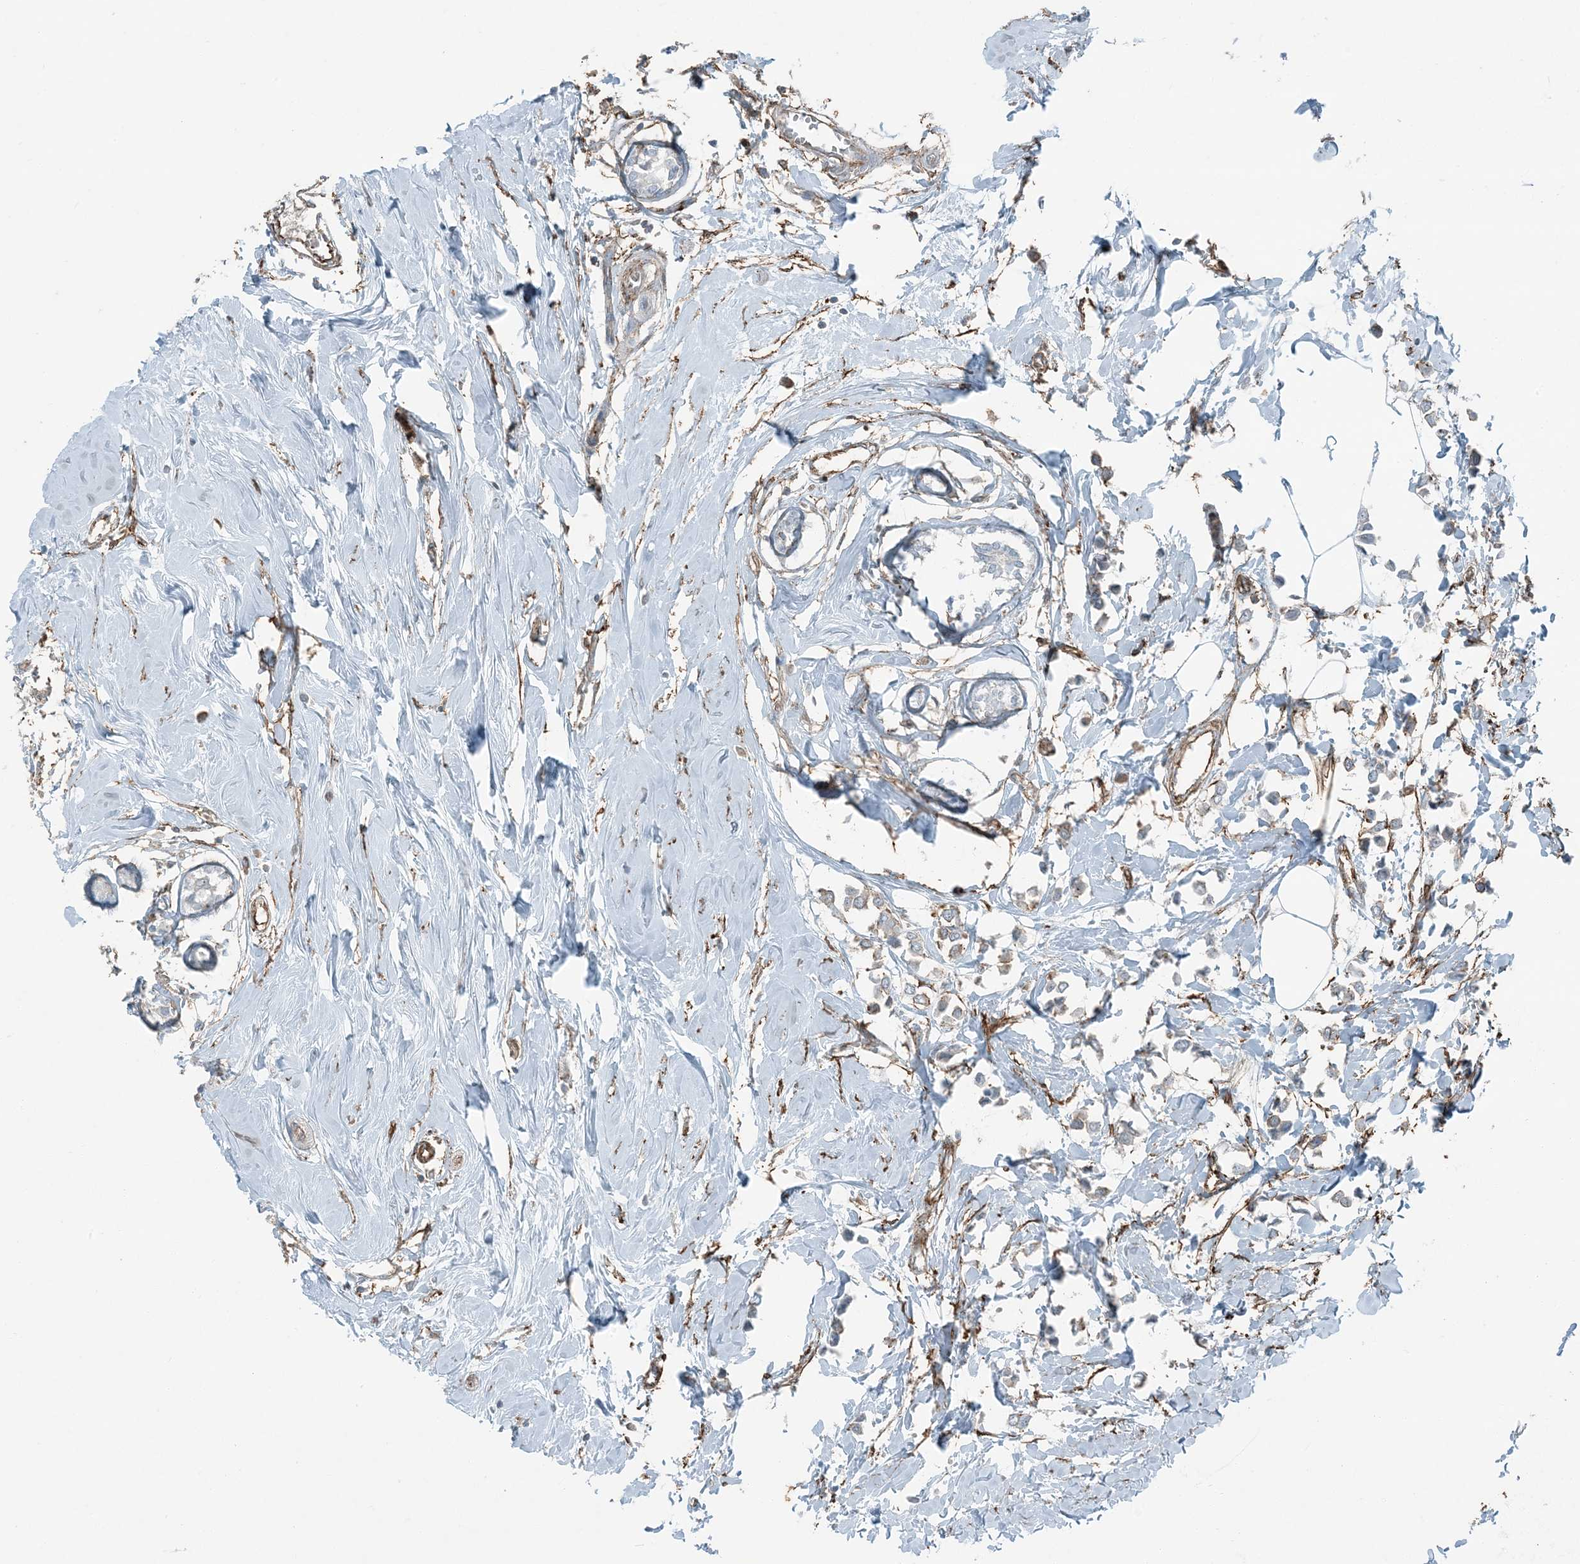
{"staining": {"intensity": "negative", "quantity": "none", "location": "none"}, "tissue": "breast cancer", "cell_type": "Tumor cells", "image_type": "cancer", "snomed": [{"axis": "morphology", "description": "Lobular carcinoma"}, {"axis": "topography", "description": "Breast"}], "caption": "This is a image of immunohistochemistry staining of breast cancer (lobular carcinoma), which shows no staining in tumor cells.", "gene": "APOBEC3C", "patient": {"sex": "female", "age": 51}}